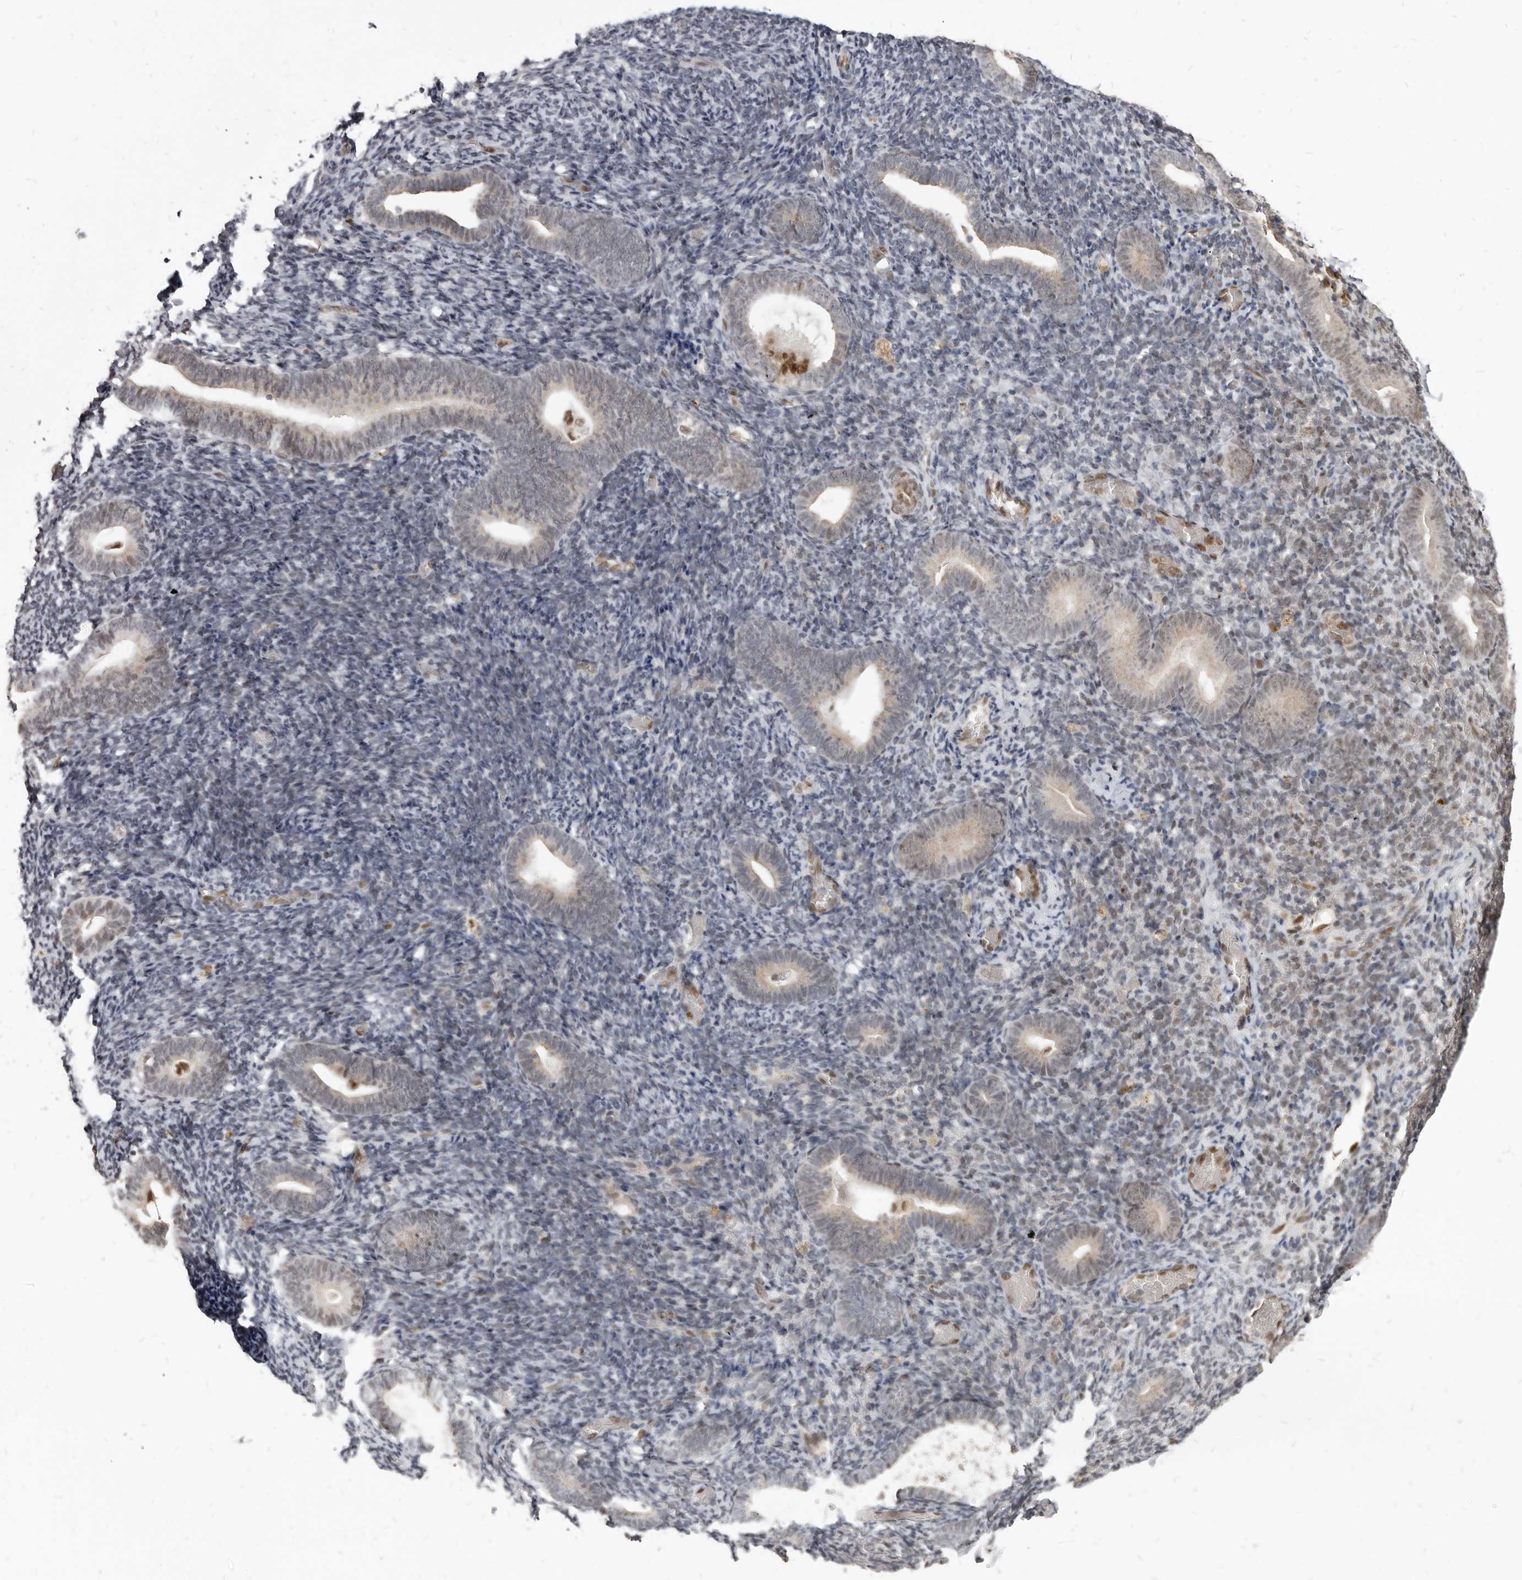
{"staining": {"intensity": "moderate", "quantity": "25%-75%", "location": "nuclear"}, "tissue": "endometrium", "cell_type": "Cells in endometrial stroma", "image_type": "normal", "snomed": [{"axis": "morphology", "description": "Normal tissue, NOS"}, {"axis": "topography", "description": "Endometrium"}], "caption": "Normal endometrium was stained to show a protein in brown. There is medium levels of moderate nuclear staining in approximately 25%-75% of cells in endometrial stroma.", "gene": "ATF5", "patient": {"sex": "female", "age": 51}}